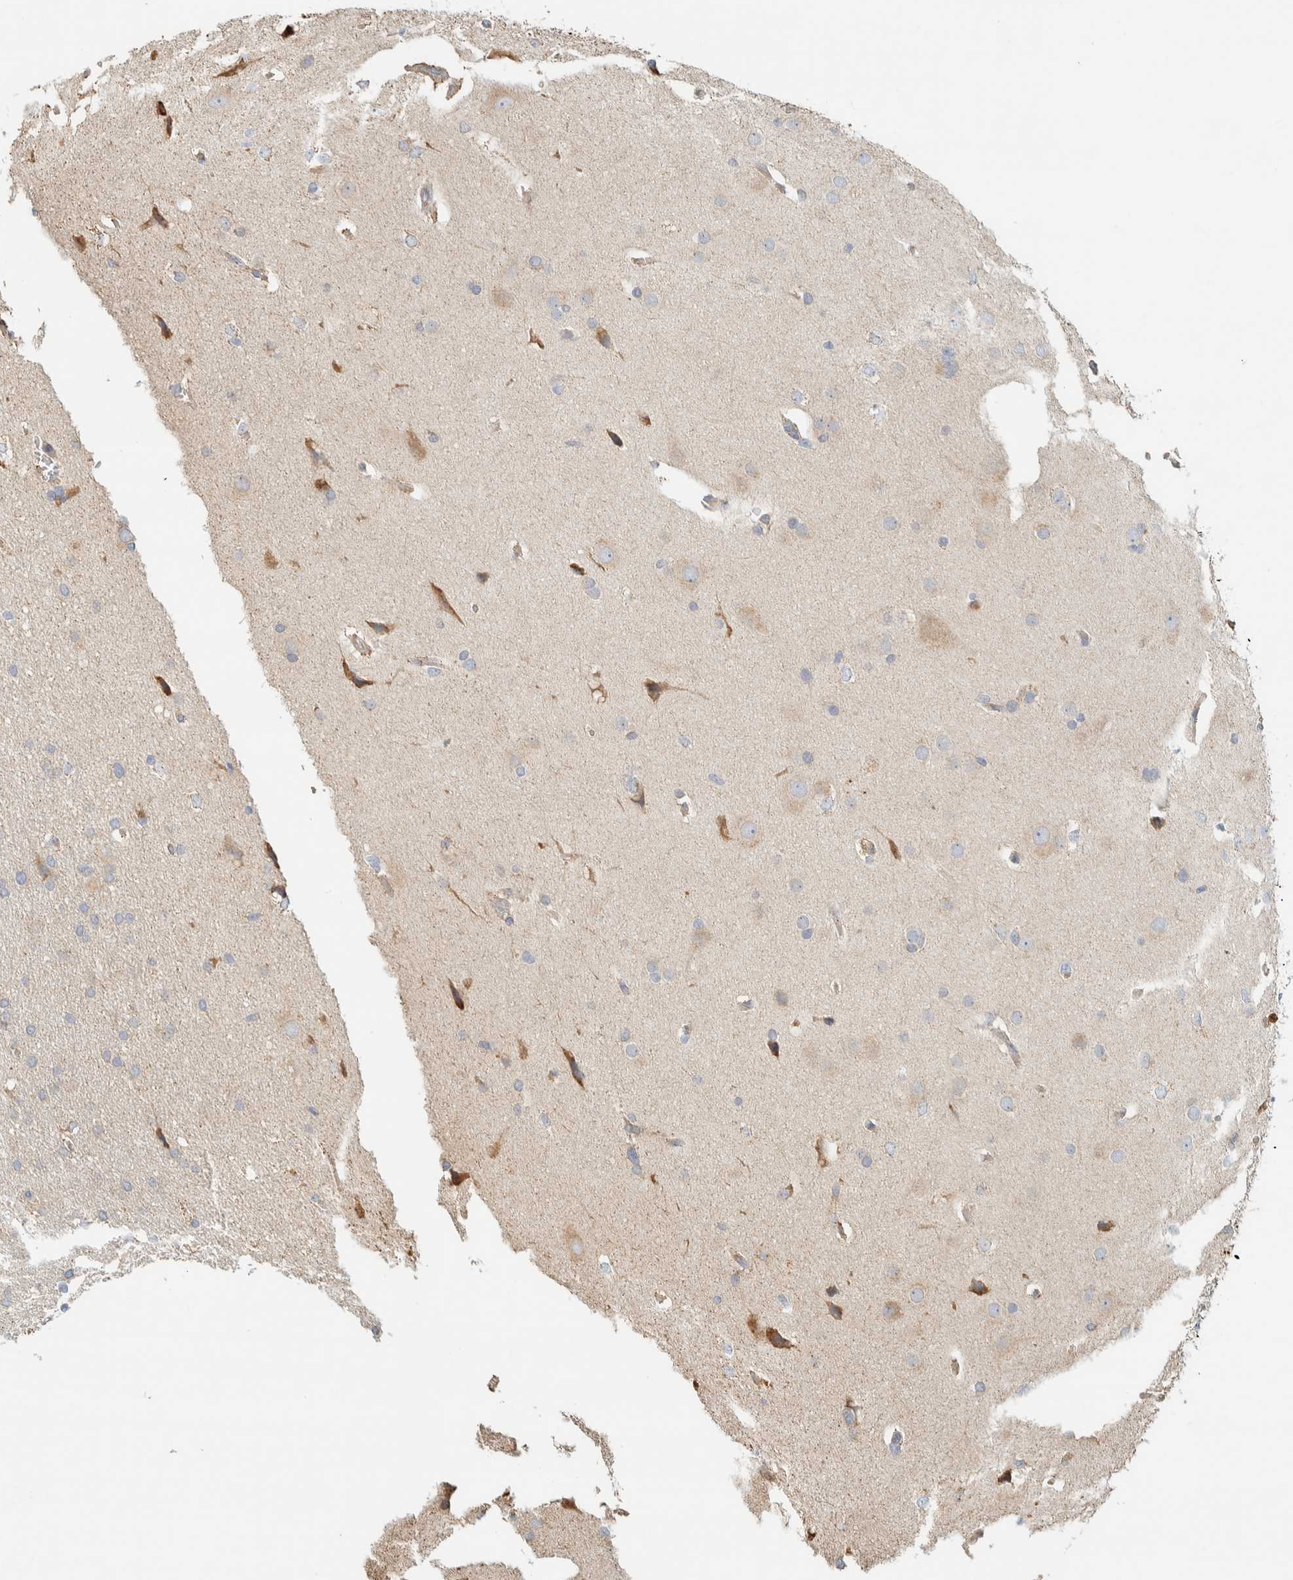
{"staining": {"intensity": "negative", "quantity": "none", "location": "none"}, "tissue": "glioma", "cell_type": "Tumor cells", "image_type": "cancer", "snomed": [{"axis": "morphology", "description": "Glioma, malignant, Low grade"}, {"axis": "topography", "description": "Brain"}], "caption": "Tumor cells show no significant protein positivity in malignant glioma (low-grade).", "gene": "RAB11FIP1", "patient": {"sex": "female", "age": 37}}